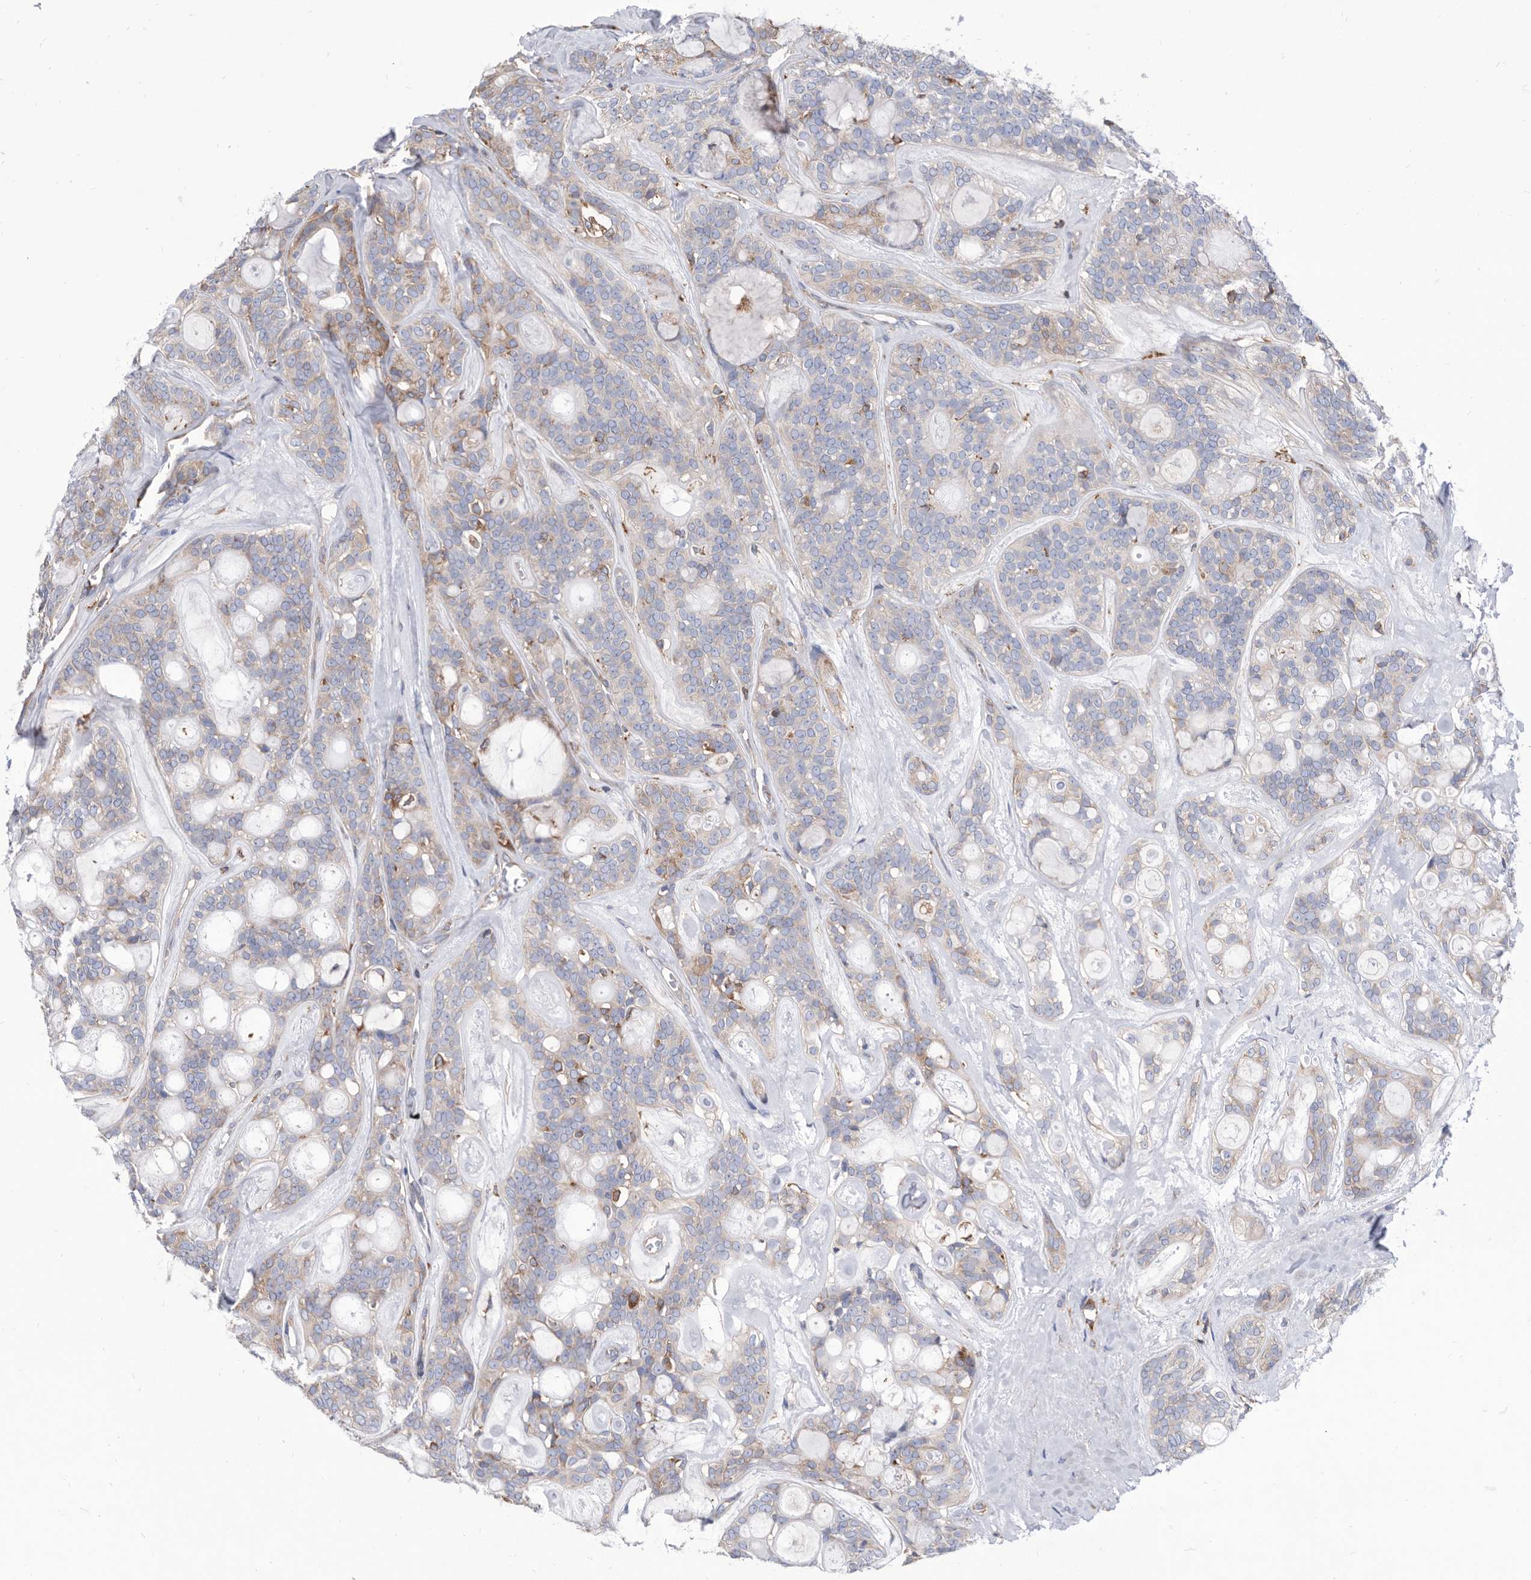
{"staining": {"intensity": "negative", "quantity": "none", "location": "none"}, "tissue": "head and neck cancer", "cell_type": "Tumor cells", "image_type": "cancer", "snomed": [{"axis": "morphology", "description": "Adenocarcinoma, NOS"}, {"axis": "topography", "description": "Head-Neck"}], "caption": "Head and neck adenocarcinoma stained for a protein using immunohistochemistry (IHC) demonstrates no expression tumor cells.", "gene": "SMG7", "patient": {"sex": "male", "age": 66}}